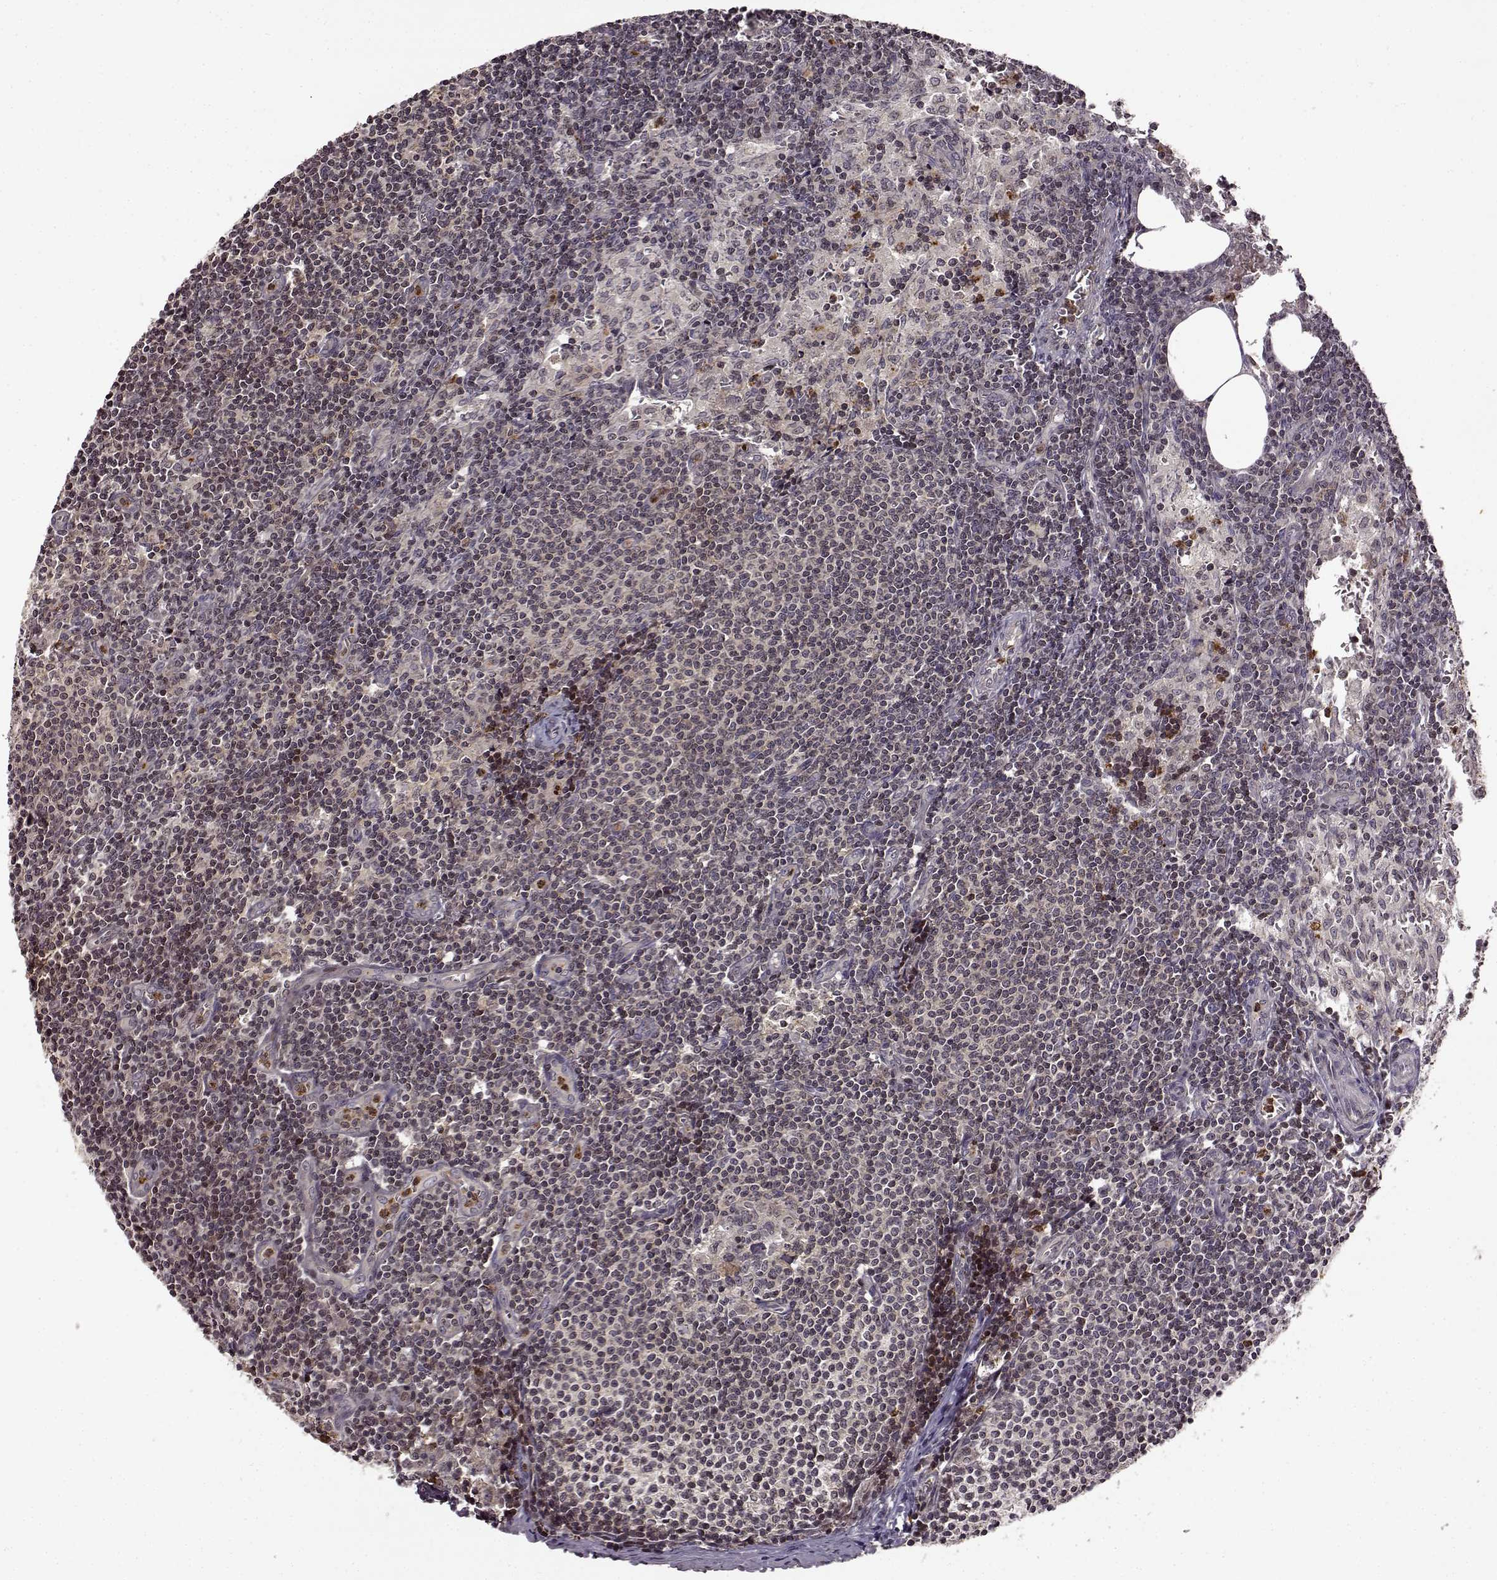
{"staining": {"intensity": "negative", "quantity": "none", "location": "none"}, "tissue": "lymph node", "cell_type": "Germinal center cells", "image_type": "normal", "snomed": [{"axis": "morphology", "description": "Normal tissue, NOS"}, {"axis": "topography", "description": "Lymph node"}], "caption": "Germinal center cells show no significant protein positivity in benign lymph node.", "gene": "TRMU", "patient": {"sex": "female", "age": 50}}